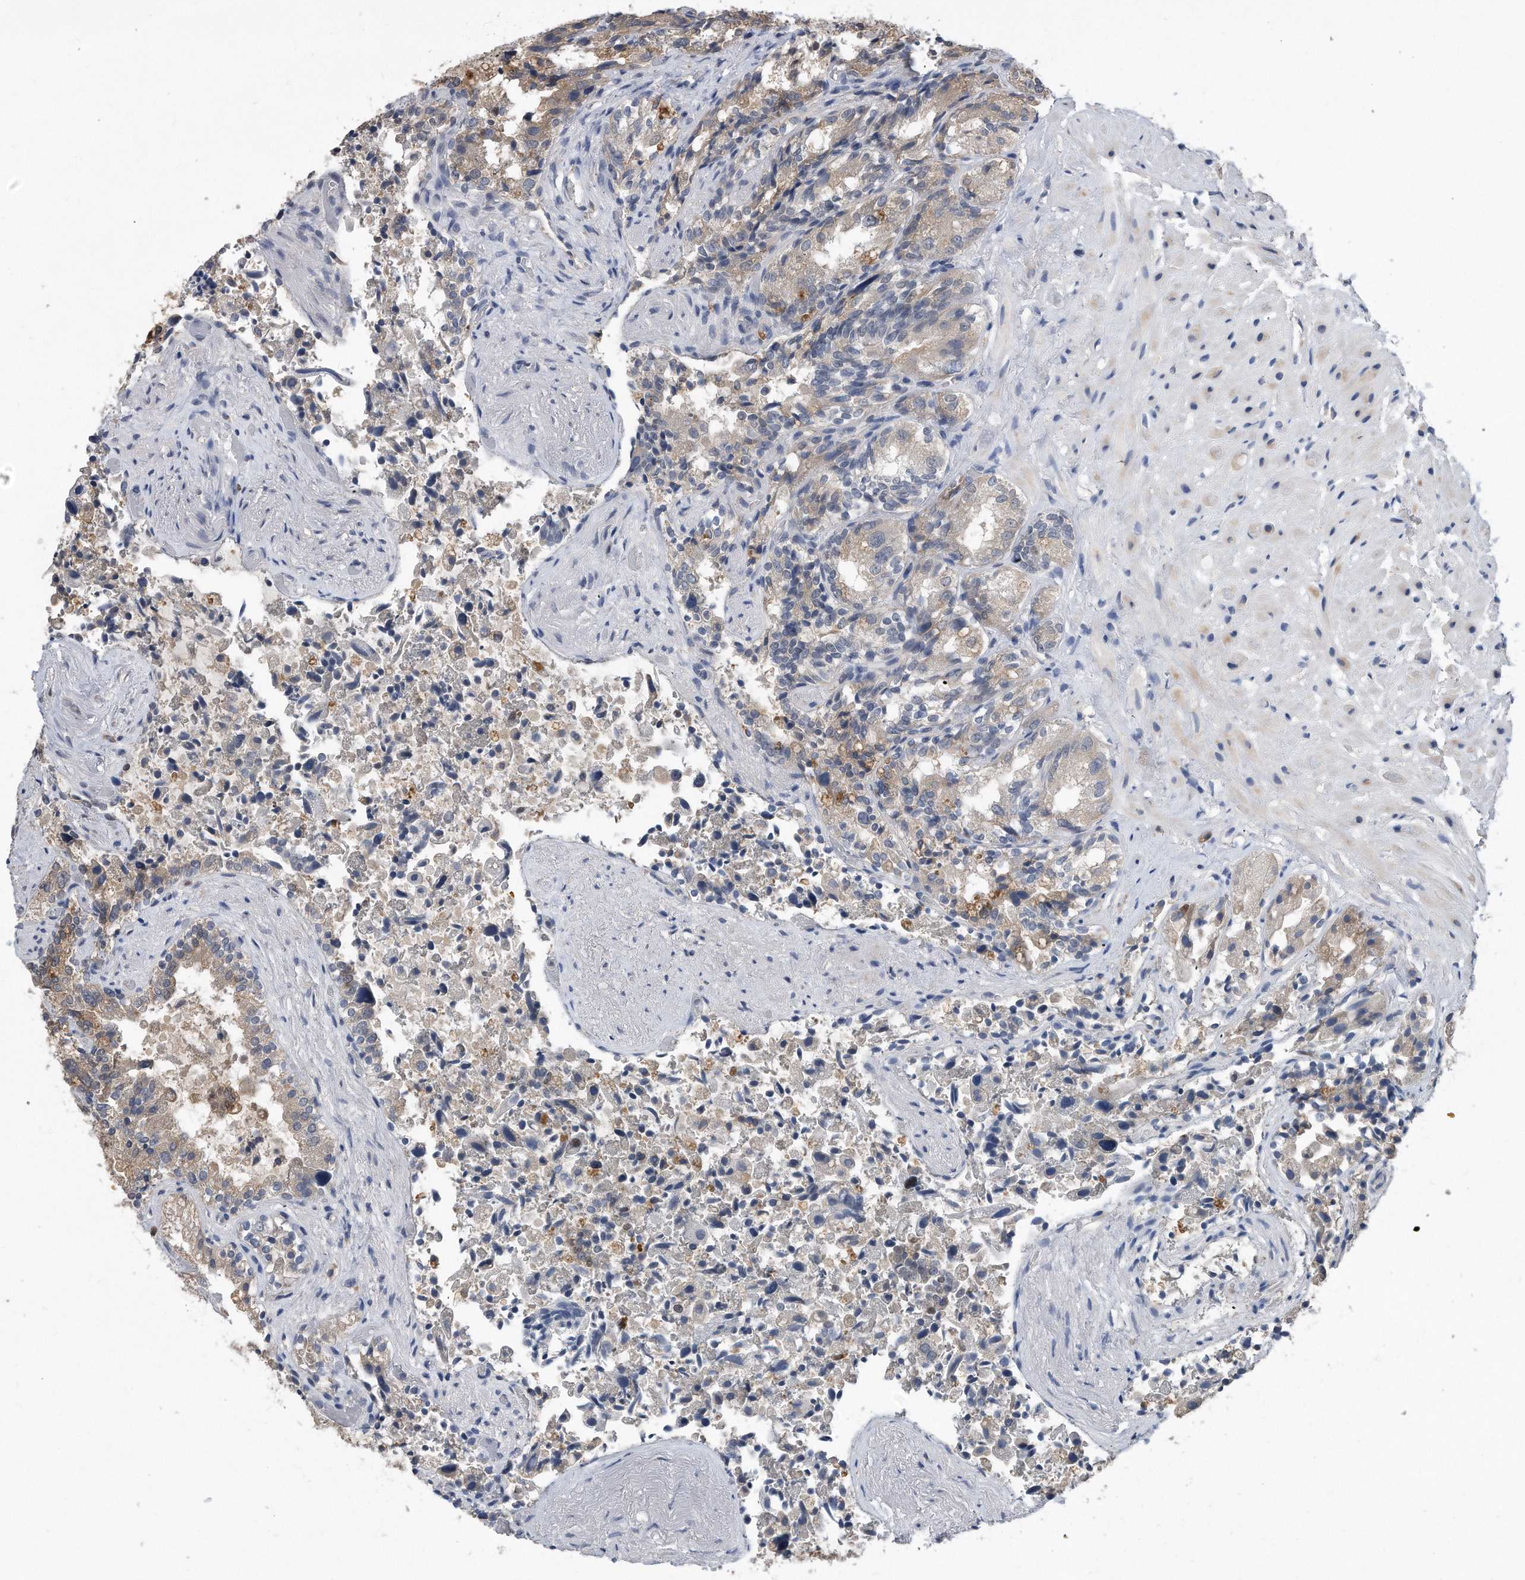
{"staining": {"intensity": "strong", "quantity": "25%-75%", "location": "nuclear"}, "tissue": "seminal vesicle", "cell_type": "Glandular cells", "image_type": "normal", "snomed": [{"axis": "morphology", "description": "Normal tissue, NOS"}, {"axis": "topography", "description": "Seminal veicle"}, {"axis": "topography", "description": "Peripheral nerve tissue"}], "caption": "Immunohistochemistry (IHC) of normal human seminal vesicle displays high levels of strong nuclear positivity in approximately 25%-75% of glandular cells.", "gene": "PCNA", "patient": {"sex": "male", "age": 63}}